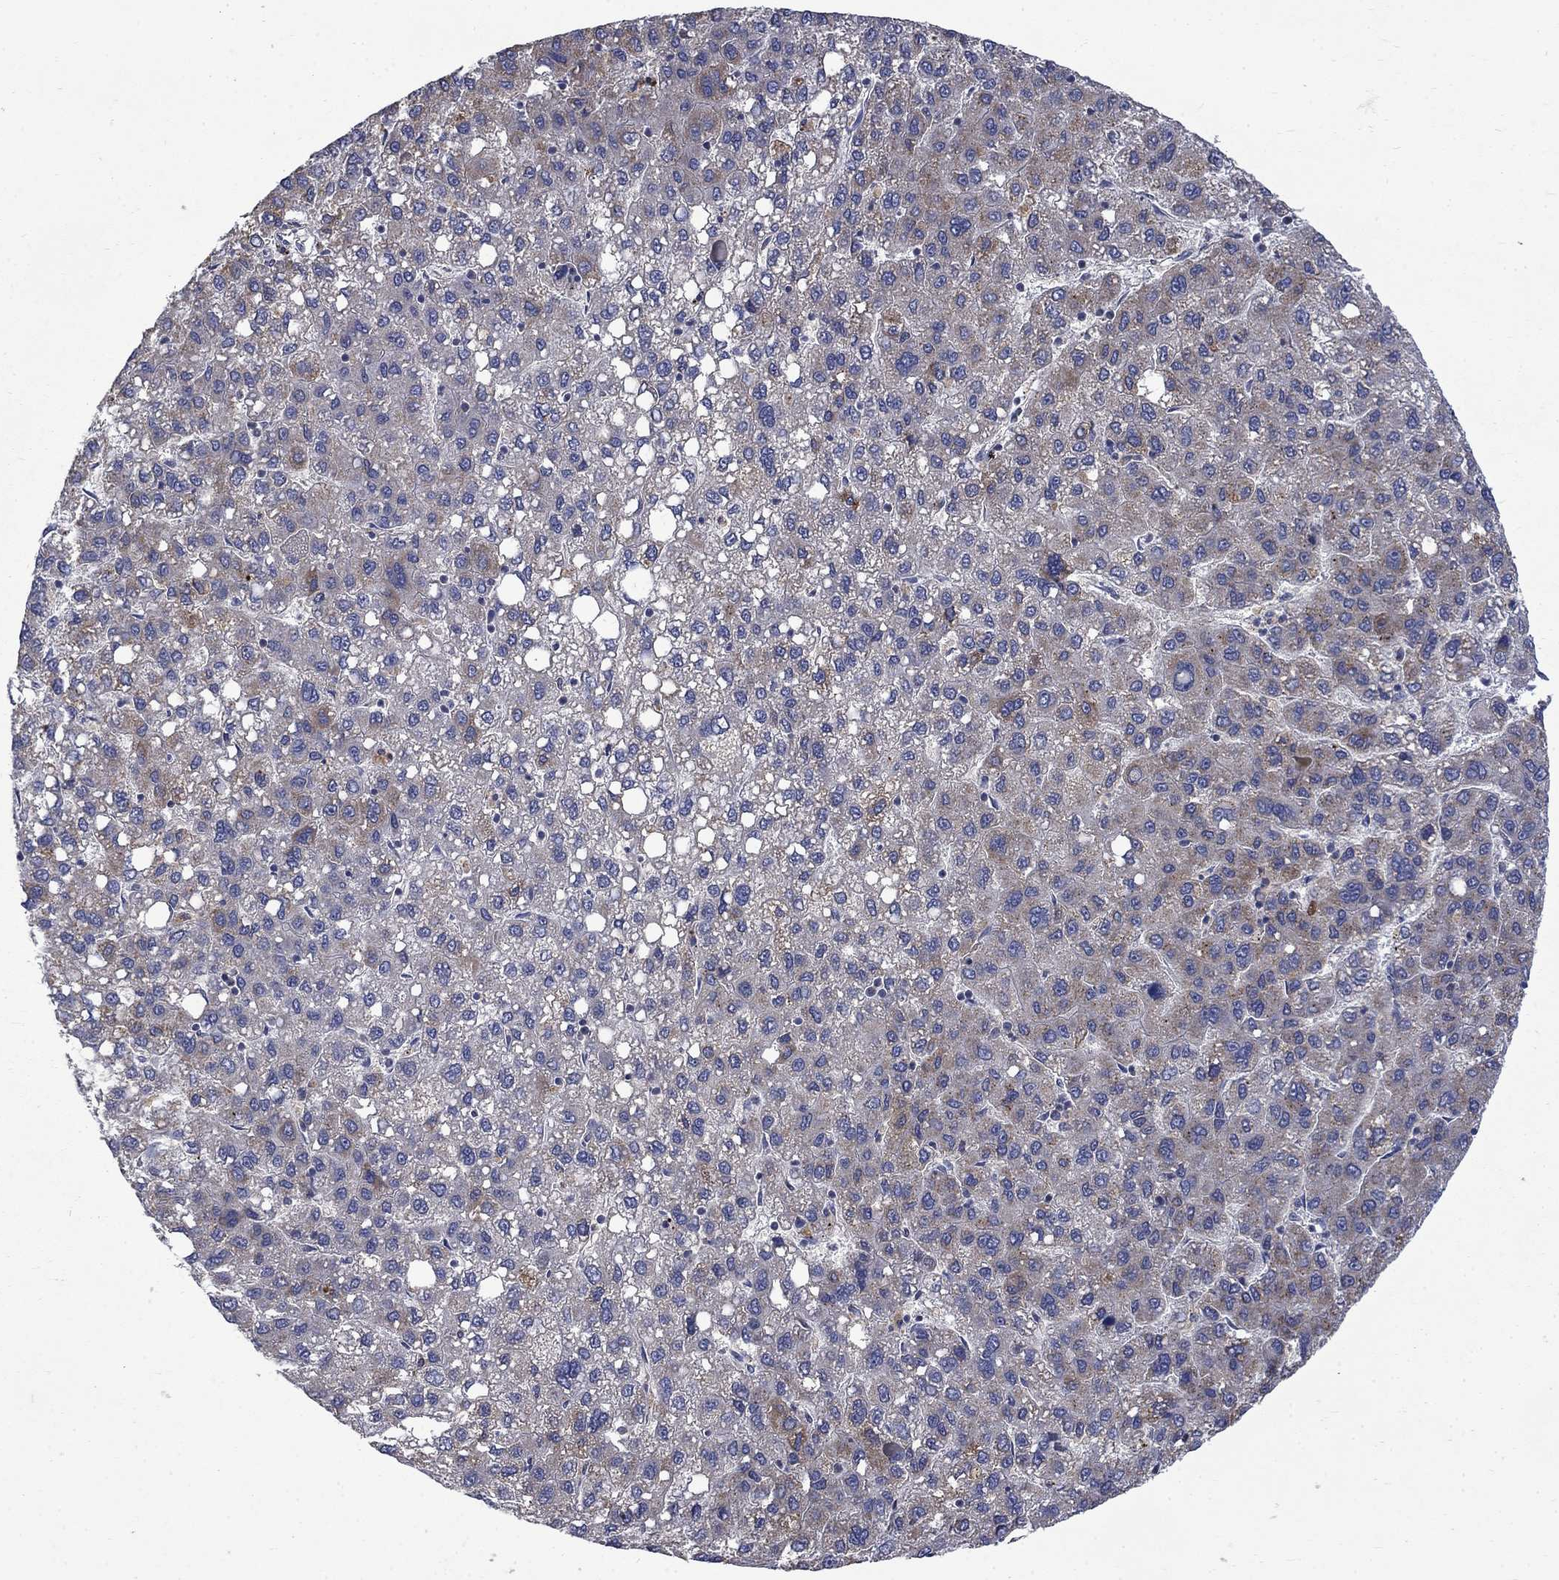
{"staining": {"intensity": "moderate", "quantity": "<25%", "location": "cytoplasmic/membranous"}, "tissue": "liver cancer", "cell_type": "Tumor cells", "image_type": "cancer", "snomed": [{"axis": "morphology", "description": "Carcinoma, Hepatocellular, NOS"}, {"axis": "topography", "description": "Liver"}], "caption": "Immunohistochemistry of human hepatocellular carcinoma (liver) exhibits low levels of moderate cytoplasmic/membranous positivity in about <25% of tumor cells. (Brightfield microscopy of DAB IHC at high magnification).", "gene": "HSPA12A", "patient": {"sex": "female", "age": 82}}